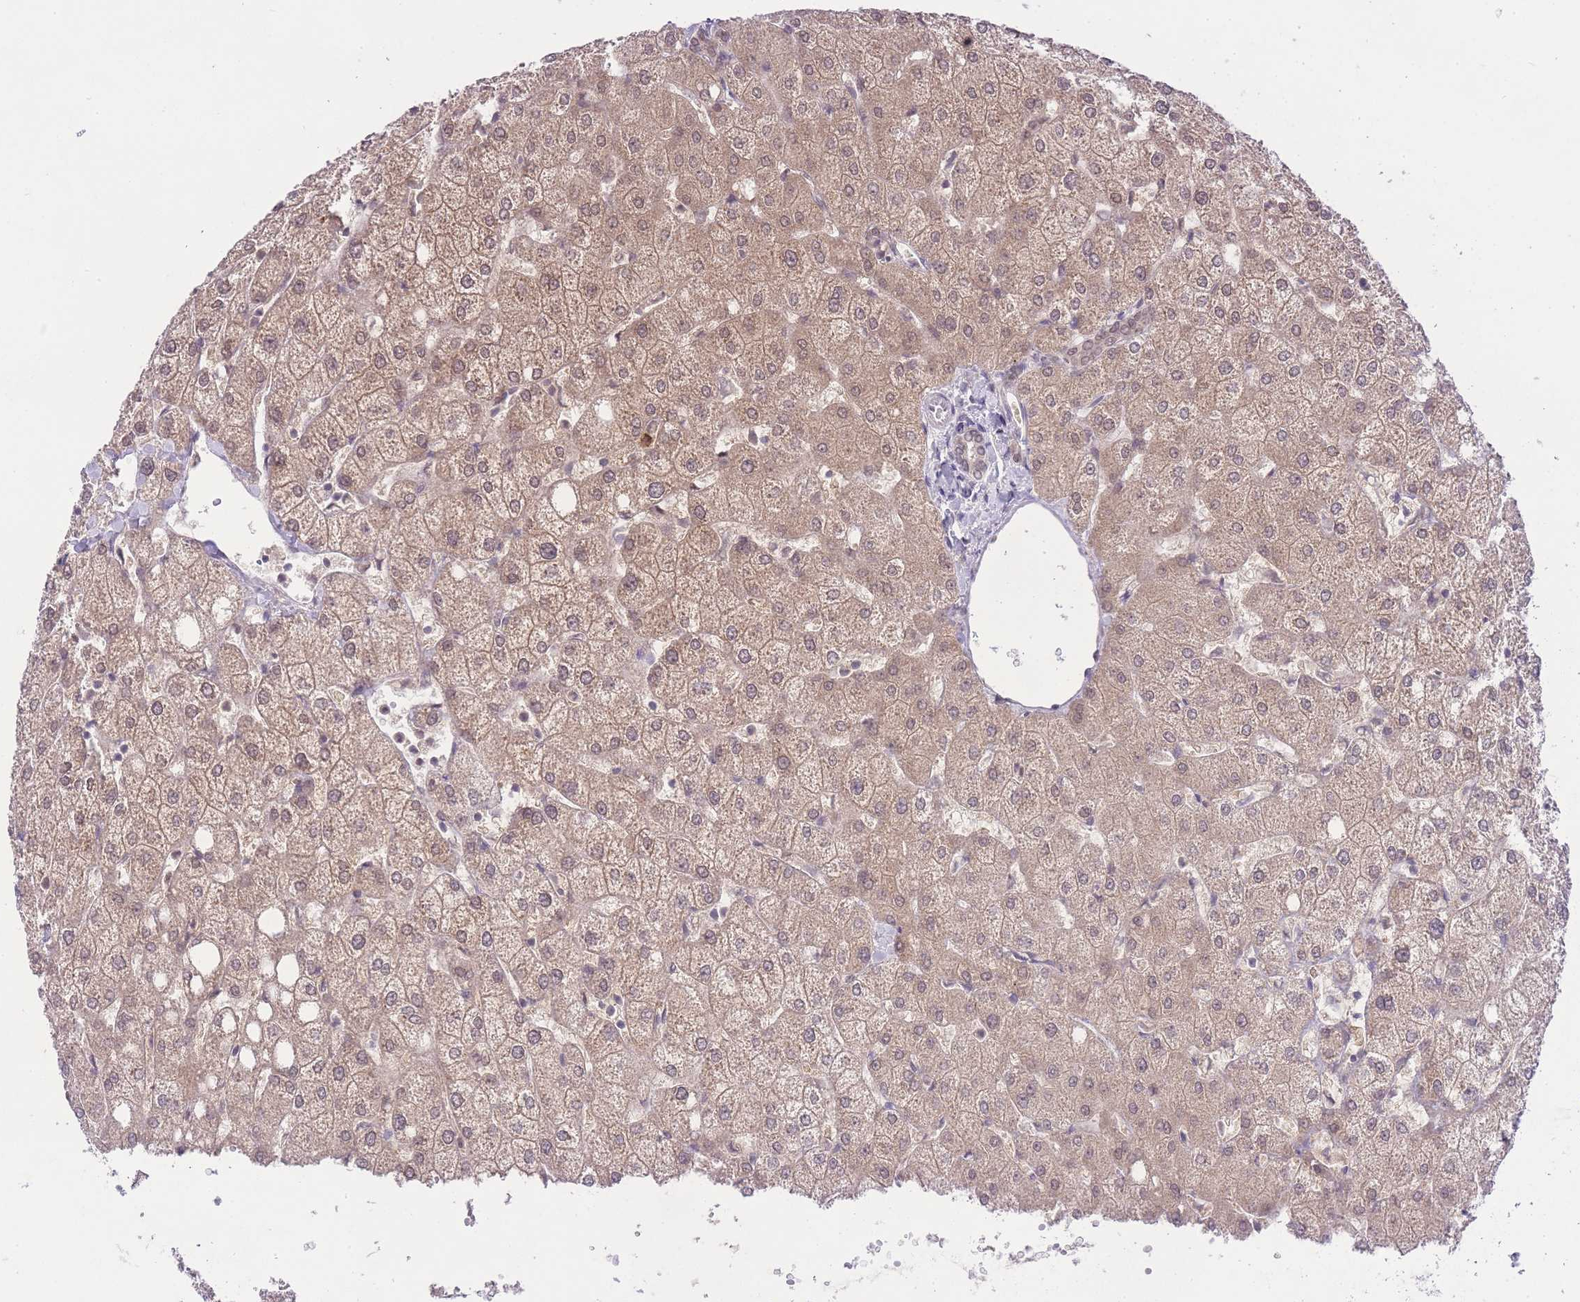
{"staining": {"intensity": "negative", "quantity": "none", "location": "none"}, "tissue": "liver", "cell_type": "Cholangiocytes", "image_type": "normal", "snomed": [{"axis": "morphology", "description": "Normal tissue, NOS"}, {"axis": "topography", "description": "Liver"}], "caption": "Immunohistochemical staining of unremarkable liver demonstrates no significant positivity in cholangiocytes.", "gene": "TMED3", "patient": {"sex": "female", "age": 54}}